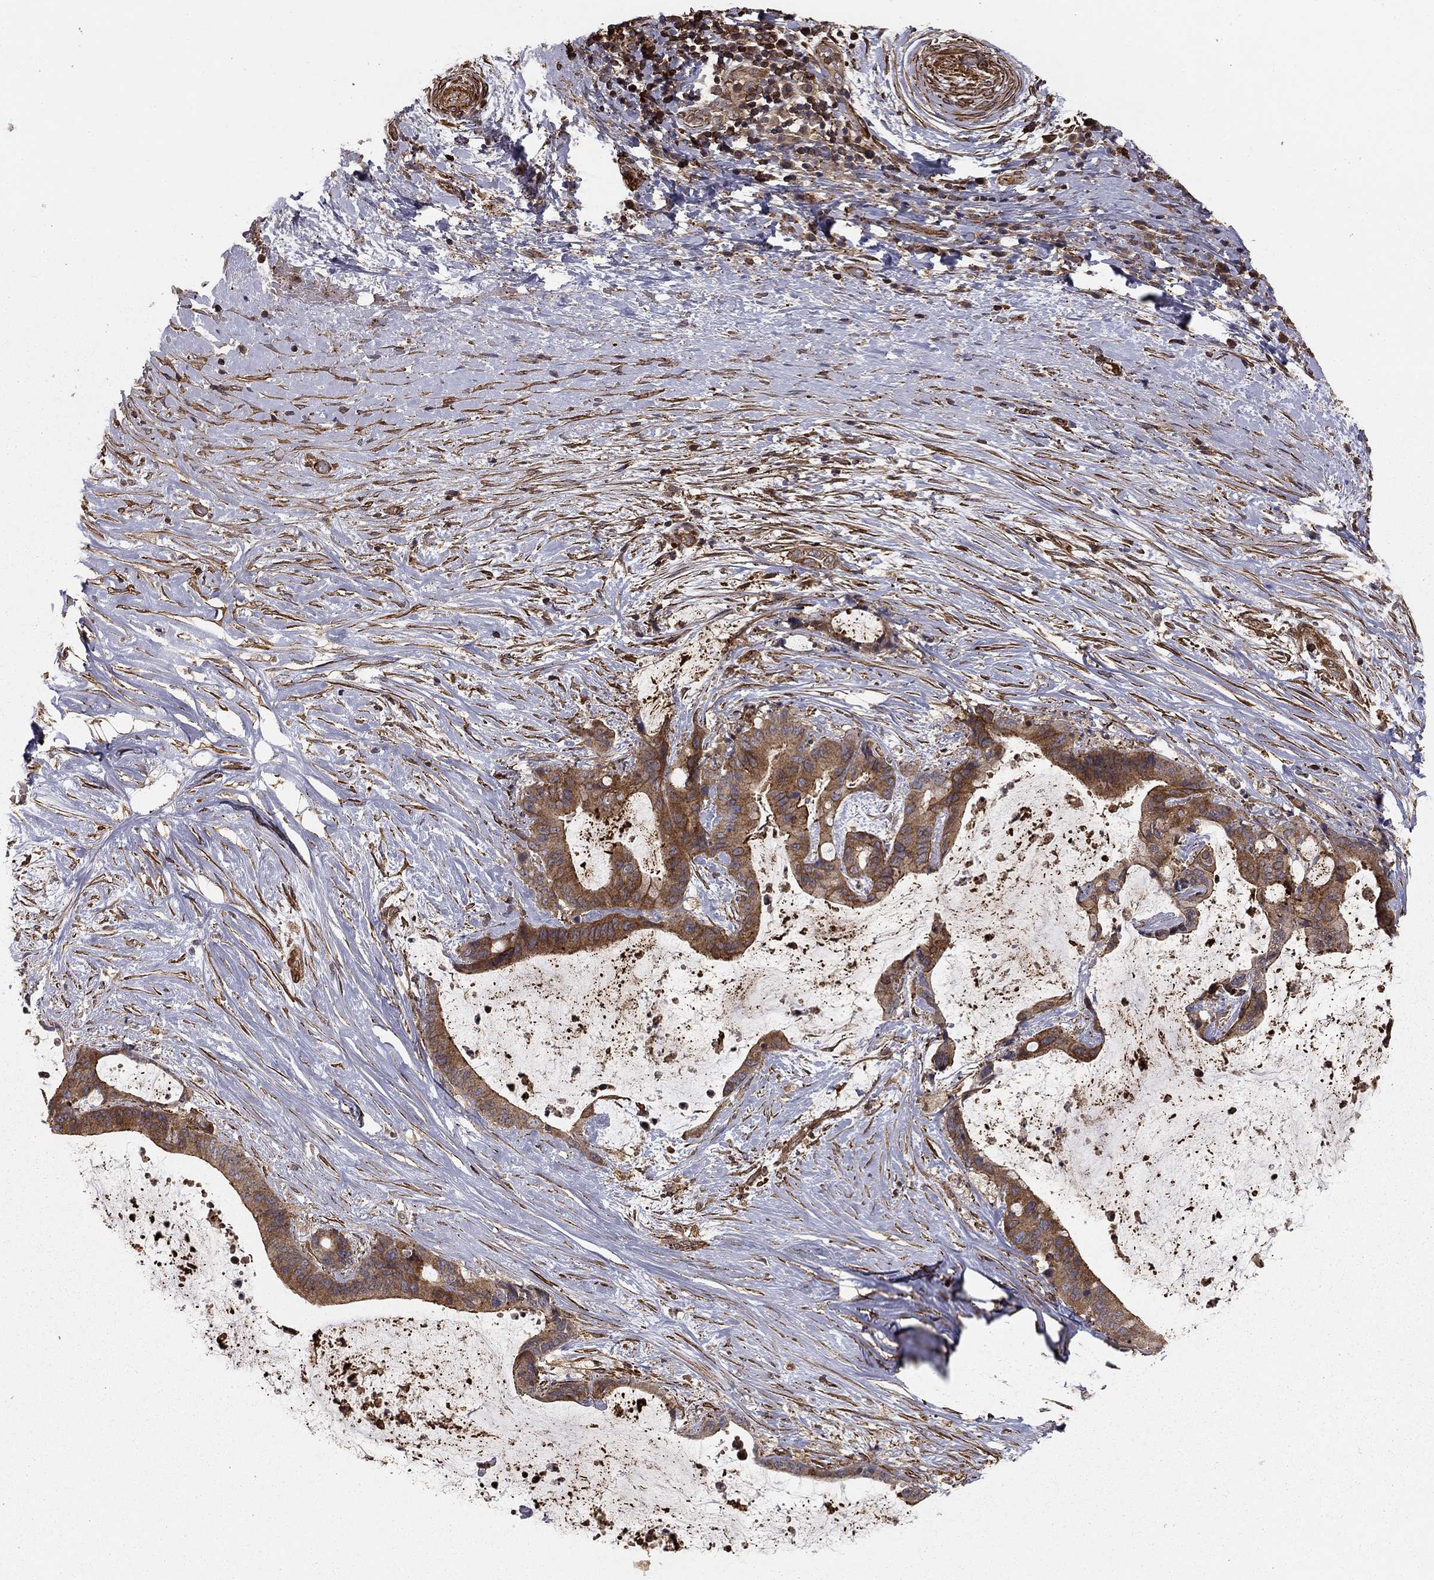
{"staining": {"intensity": "moderate", "quantity": "<25%", "location": "cytoplasmic/membranous"}, "tissue": "liver cancer", "cell_type": "Tumor cells", "image_type": "cancer", "snomed": [{"axis": "morphology", "description": "Cholangiocarcinoma"}, {"axis": "topography", "description": "Liver"}], "caption": "Immunohistochemical staining of cholangiocarcinoma (liver) demonstrates low levels of moderate cytoplasmic/membranous protein expression in approximately <25% of tumor cells.", "gene": "HABP4", "patient": {"sex": "female", "age": 73}}